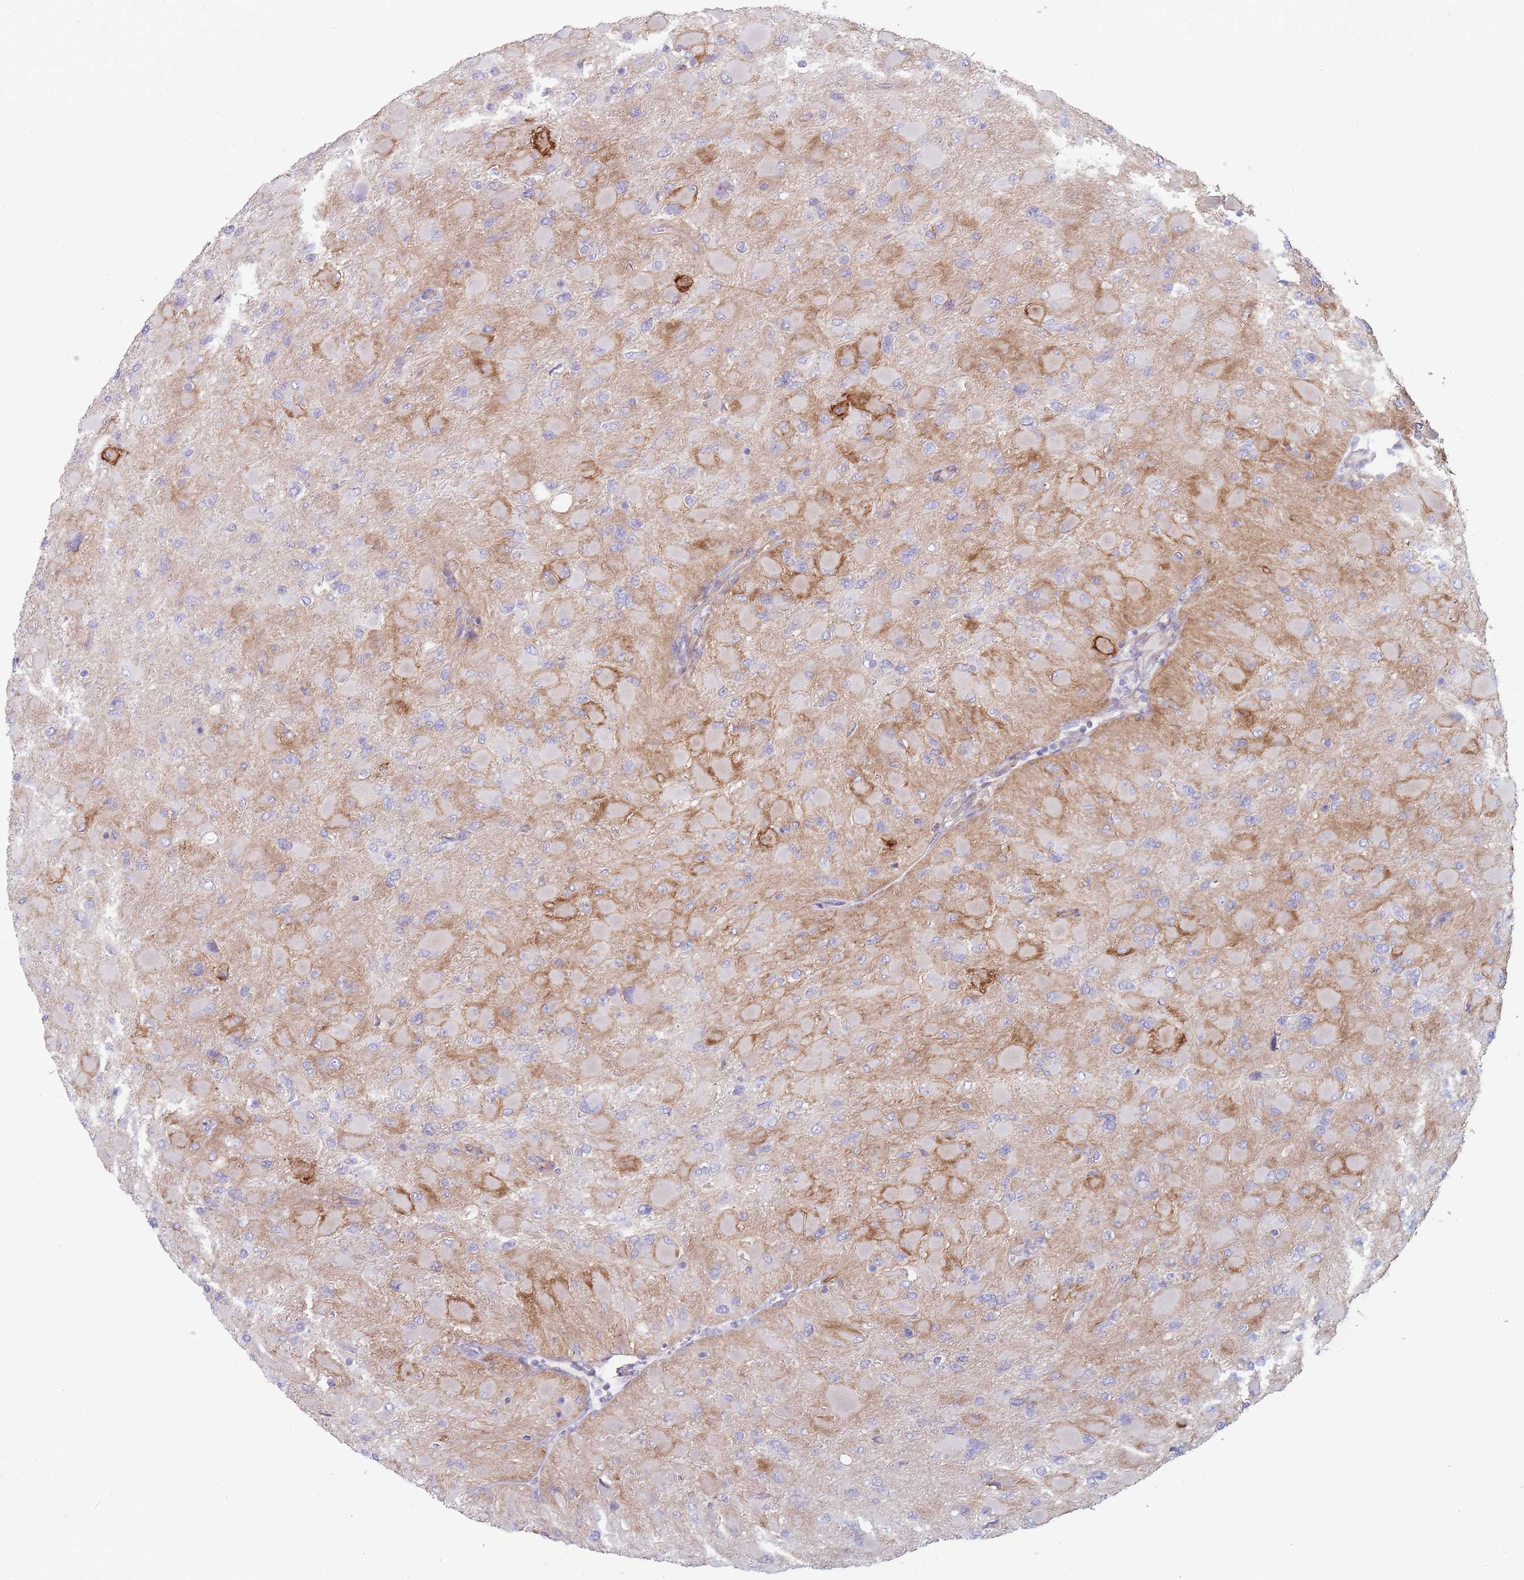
{"staining": {"intensity": "negative", "quantity": "none", "location": "none"}, "tissue": "glioma", "cell_type": "Tumor cells", "image_type": "cancer", "snomed": [{"axis": "morphology", "description": "Glioma, malignant, High grade"}, {"axis": "topography", "description": "Cerebral cortex"}], "caption": "Immunohistochemistry of human malignant glioma (high-grade) demonstrates no staining in tumor cells.", "gene": "PLPP1", "patient": {"sex": "female", "age": 36}}